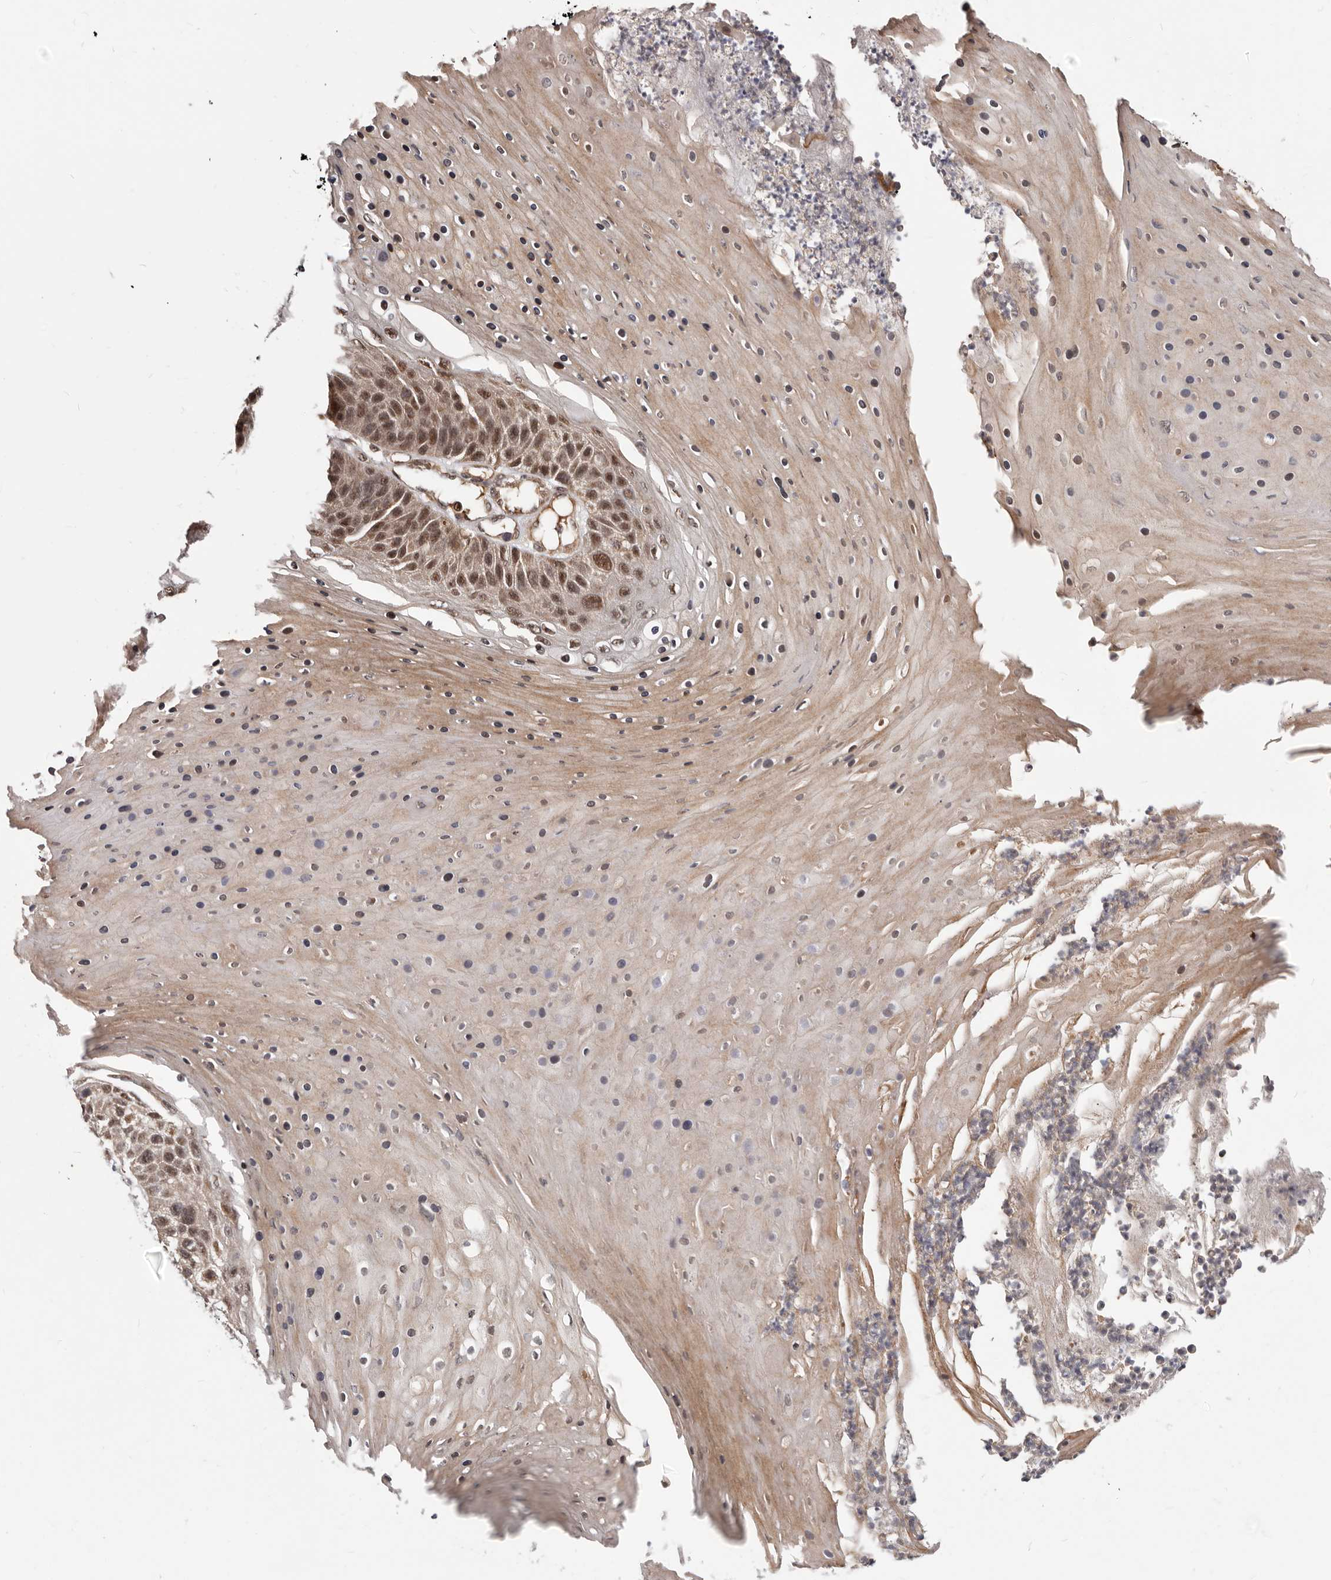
{"staining": {"intensity": "moderate", "quantity": ">75%", "location": "nuclear"}, "tissue": "skin cancer", "cell_type": "Tumor cells", "image_type": "cancer", "snomed": [{"axis": "morphology", "description": "Squamous cell carcinoma, NOS"}, {"axis": "topography", "description": "Skin"}], "caption": "The image displays a brown stain indicating the presence of a protein in the nuclear of tumor cells in squamous cell carcinoma (skin).", "gene": "NCOA3", "patient": {"sex": "female", "age": 88}}